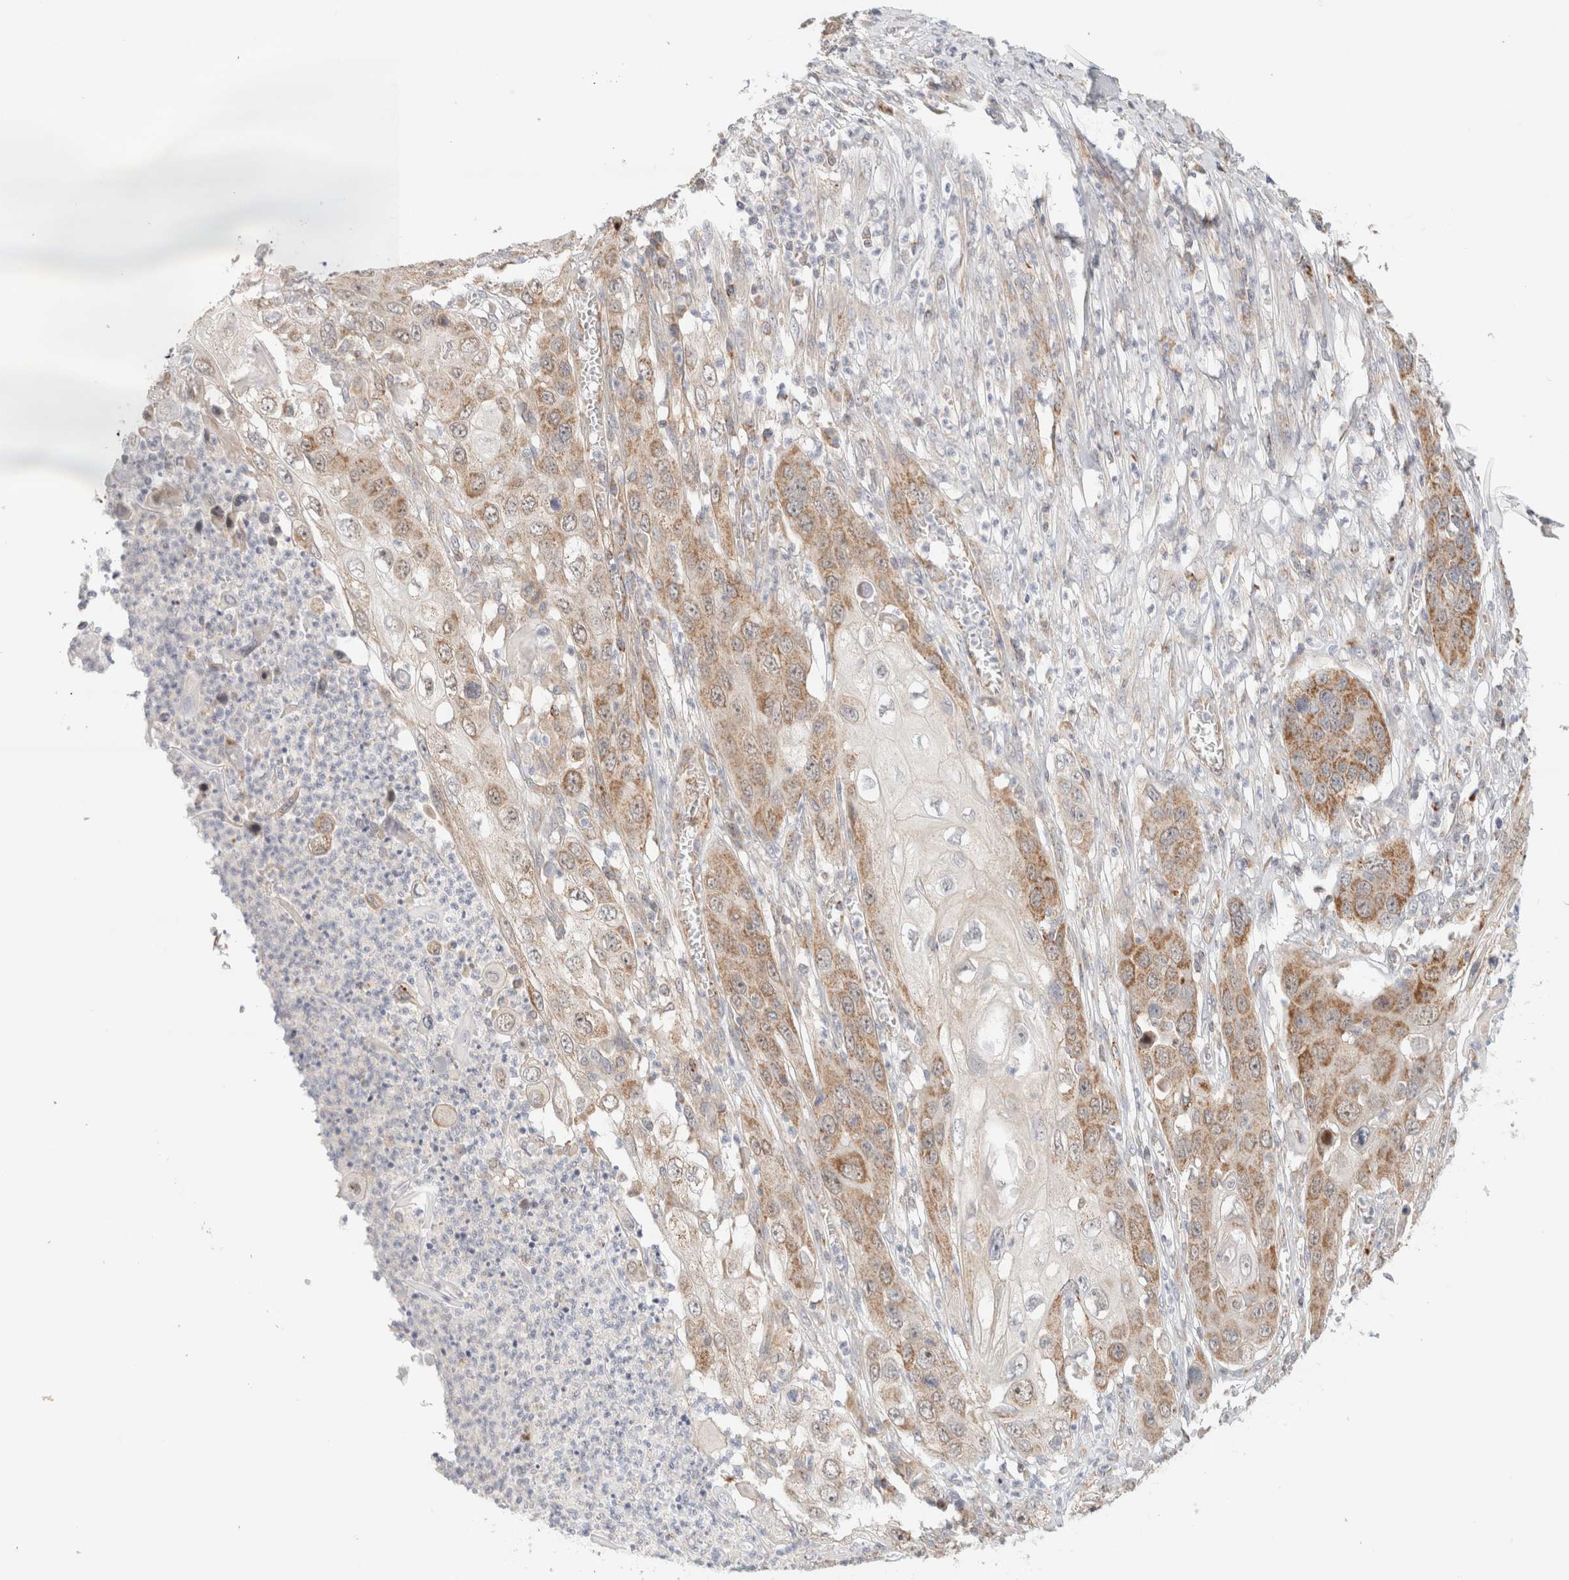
{"staining": {"intensity": "strong", "quantity": "25%-75%", "location": "cytoplasmic/membranous"}, "tissue": "skin cancer", "cell_type": "Tumor cells", "image_type": "cancer", "snomed": [{"axis": "morphology", "description": "Squamous cell carcinoma, NOS"}, {"axis": "topography", "description": "Skin"}], "caption": "This is a micrograph of immunohistochemistry (IHC) staining of skin cancer, which shows strong expression in the cytoplasmic/membranous of tumor cells.", "gene": "MRM3", "patient": {"sex": "male", "age": 55}}